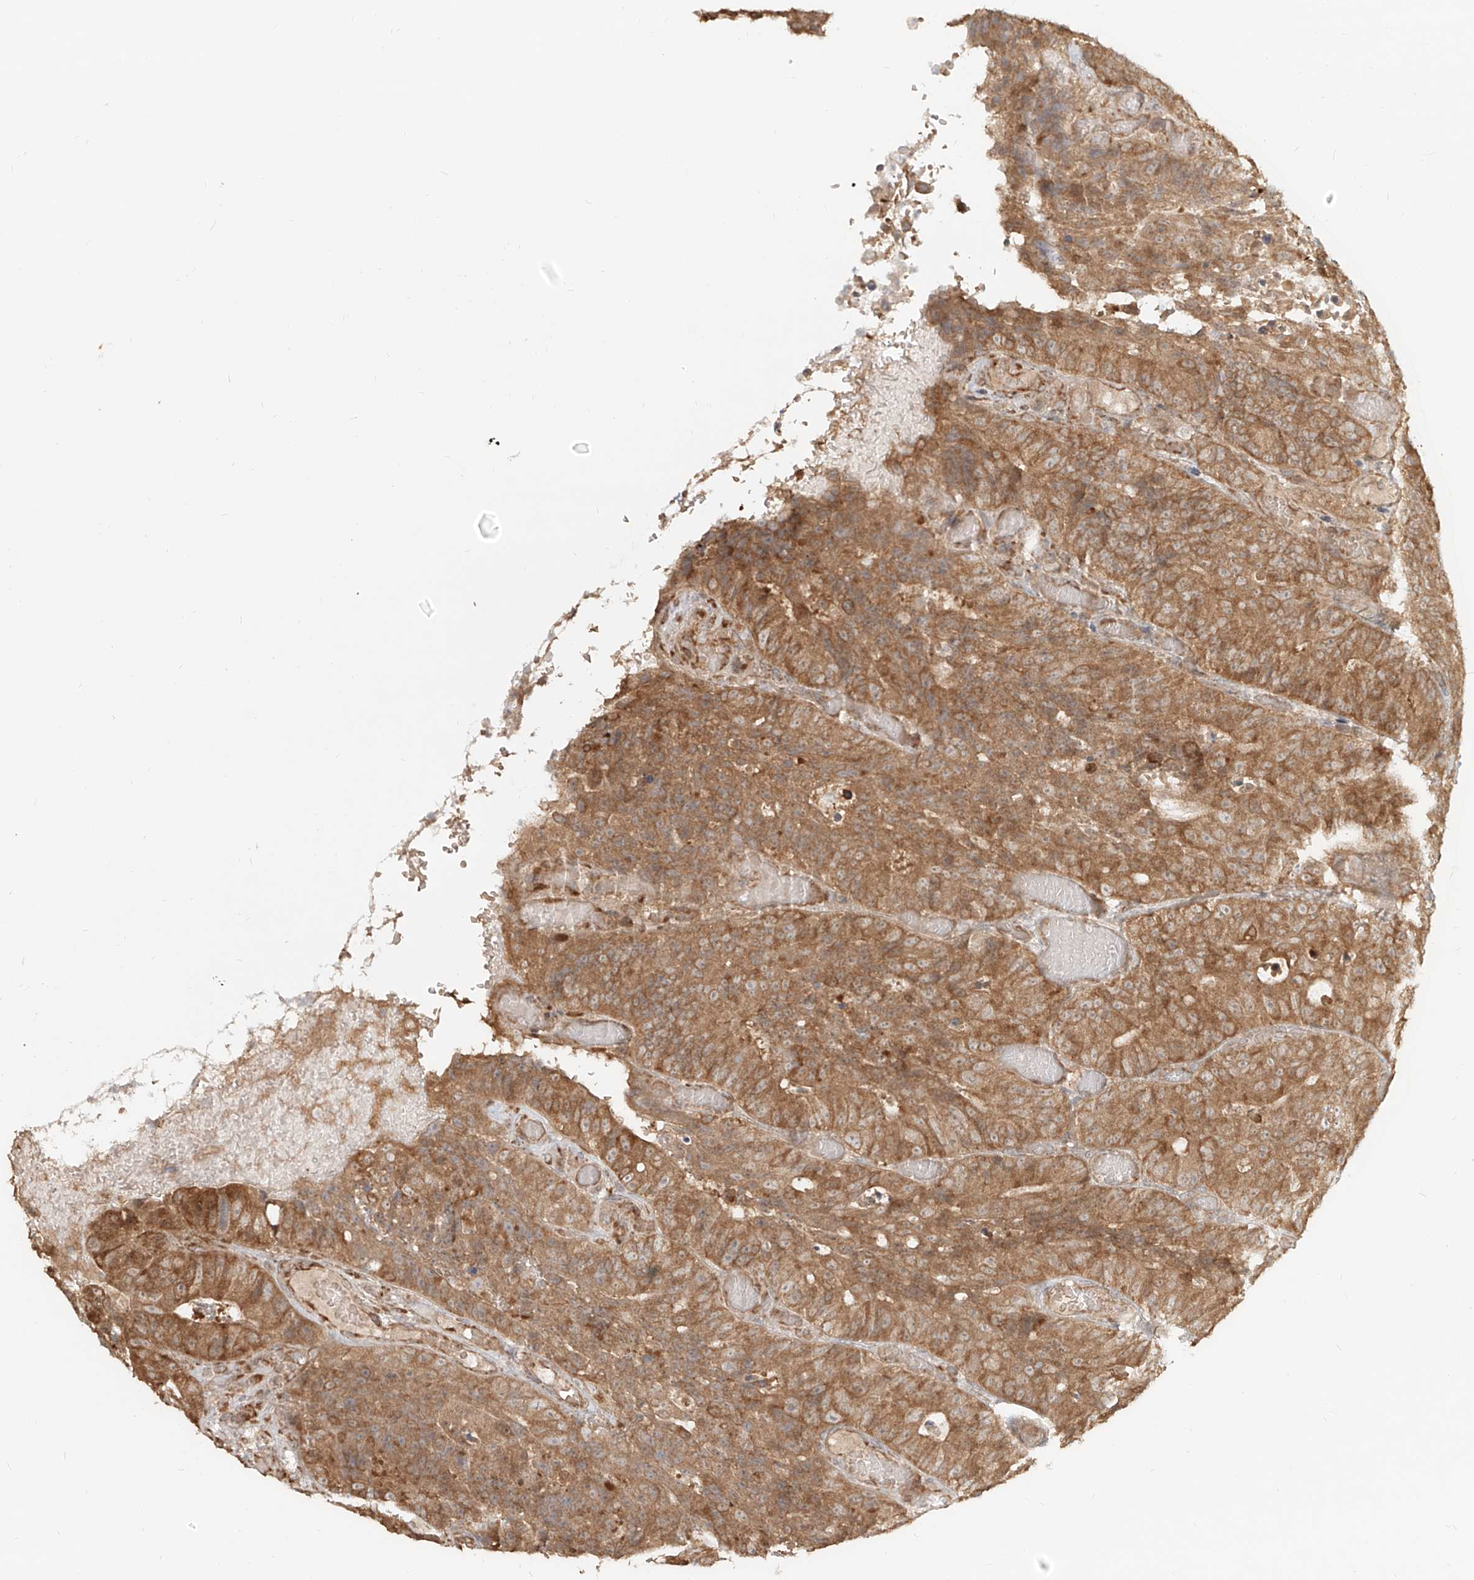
{"staining": {"intensity": "moderate", "quantity": ">75%", "location": "cytoplasmic/membranous"}, "tissue": "colorectal cancer", "cell_type": "Tumor cells", "image_type": "cancer", "snomed": [{"axis": "morphology", "description": "Adenocarcinoma, NOS"}, {"axis": "topography", "description": "Colon"}], "caption": "Immunohistochemical staining of colorectal cancer (adenocarcinoma) displays medium levels of moderate cytoplasmic/membranous staining in about >75% of tumor cells.", "gene": "UBE2K", "patient": {"sex": "male", "age": 87}}